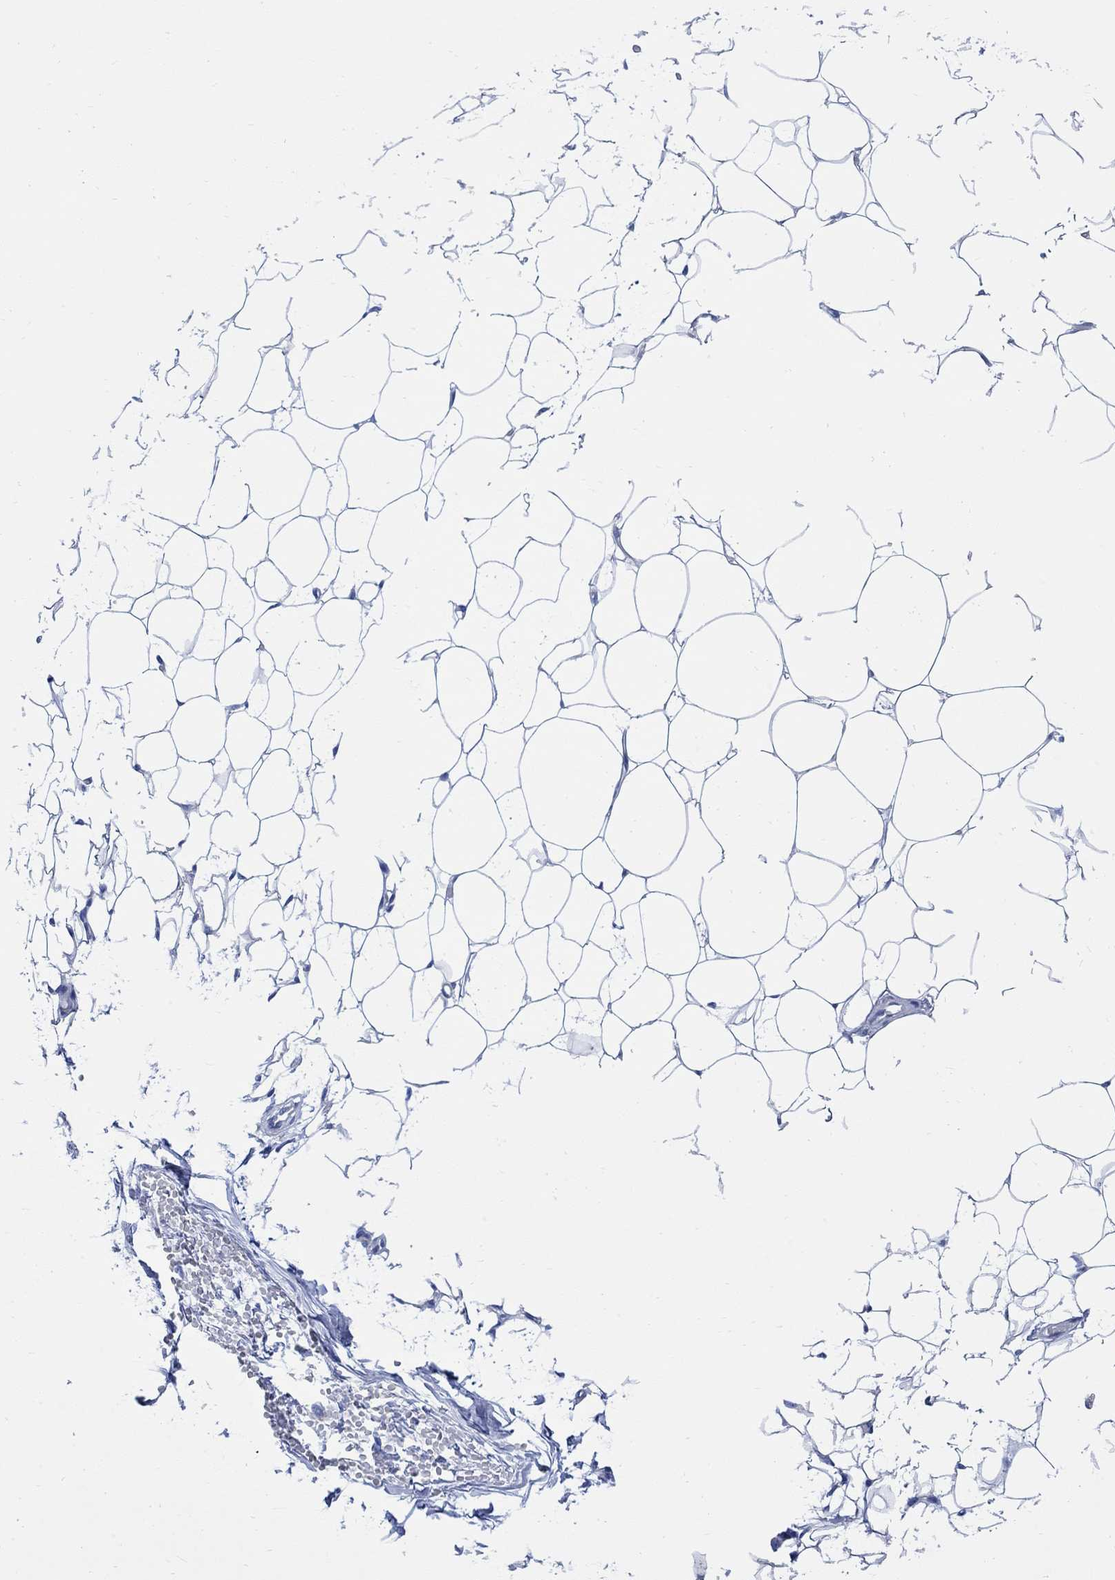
{"staining": {"intensity": "negative", "quantity": "none", "location": "none"}, "tissue": "breast", "cell_type": "Adipocytes", "image_type": "normal", "snomed": [{"axis": "morphology", "description": "Normal tissue, NOS"}, {"axis": "topography", "description": "Breast"}], "caption": "The IHC photomicrograph has no significant staining in adipocytes of breast. (DAB IHC visualized using brightfield microscopy, high magnification).", "gene": "CPLX1", "patient": {"sex": "female", "age": 37}}